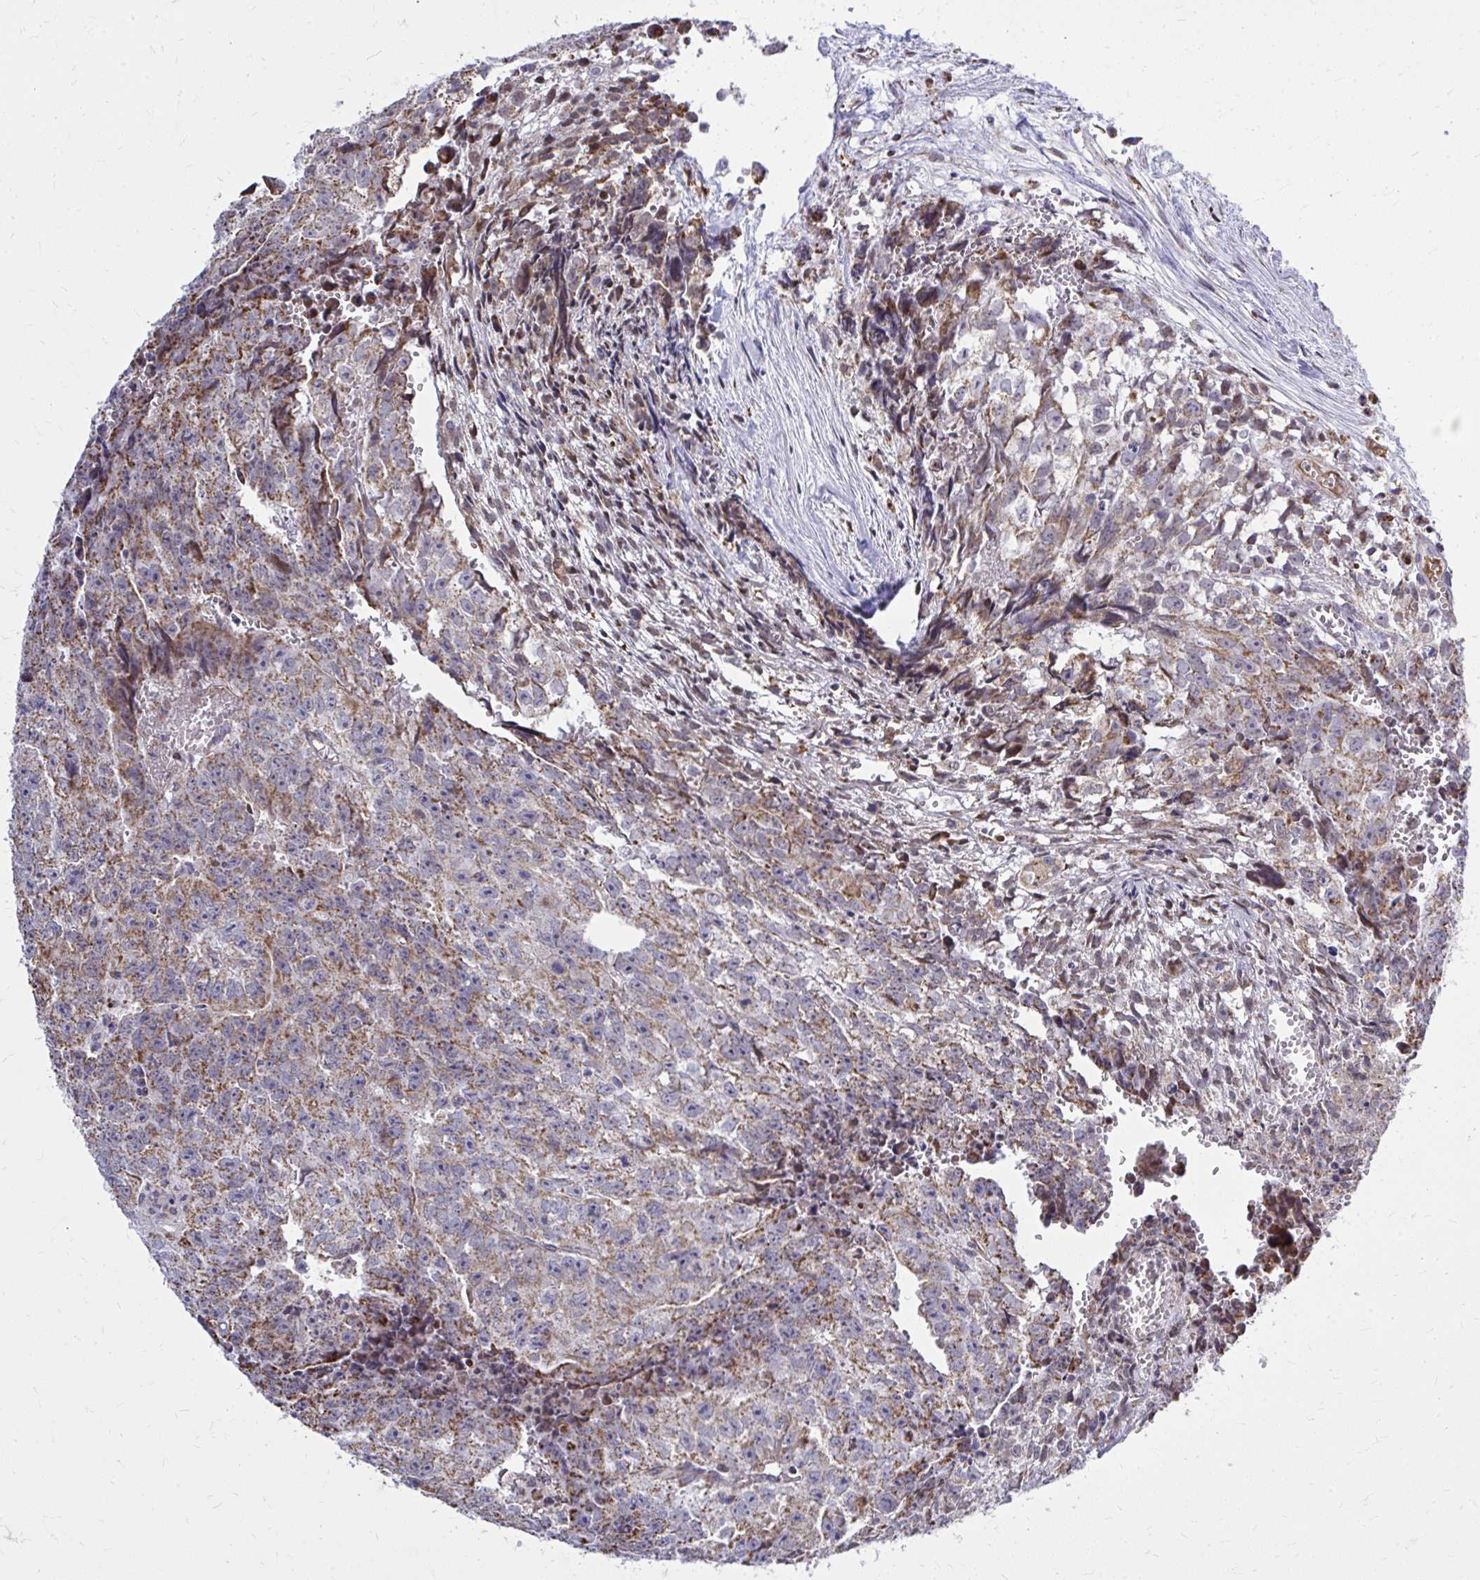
{"staining": {"intensity": "moderate", "quantity": ">75%", "location": "cytoplasmic/membranous"}, "tissue": "testis cancer", "cell_type": "Tumor cells", "image_type": "cancer", "snomed": [{"axis": "morphology", "description": "Carcinoma, Embryonal, NOS"}, {"axis": "morphology", "description": "Teratoma, malignant, NOS"}, {"axis": "topography", "description": "Testis"}], "caption": "Testis cancer stained with a protein marker demonstrates moderate staining in tumor cells.", "gene": "ZNF362", "patient": {"sex": "male", "age": 24}}